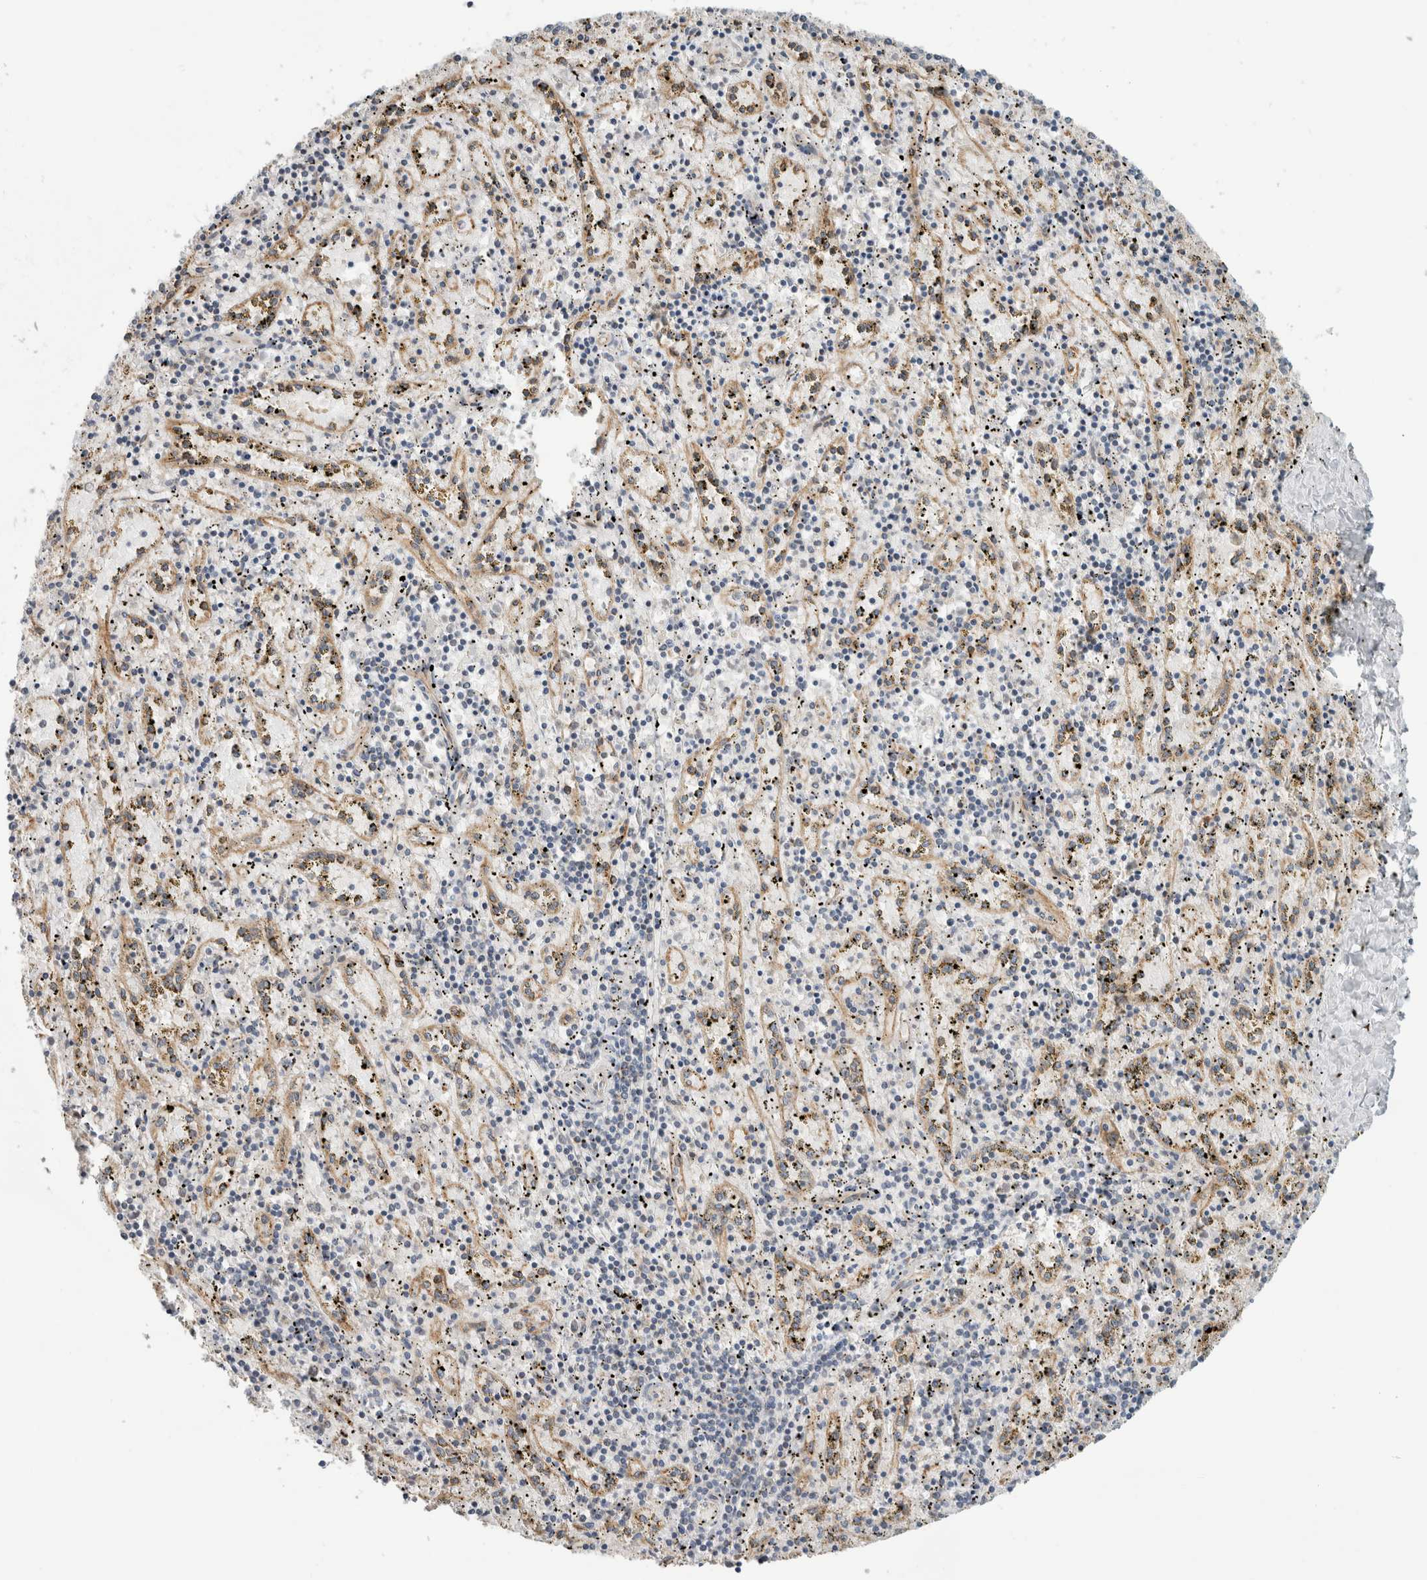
{"staining": {"intensity": "negative", "quantity": "none", "location": "none"}, "tissue": "spleen", "cell_type": "Cells in red pulp", "image_type": "normal", "snomed": [{"axis": "morphology", "description": "Normal tissue, NOS"}, {"axis": "topography", "description": "Spleen"}], "caption": "An immunohistochemistry image of benign spleen is shown. There is no staining in cells in red pulp of spleen. Brightfield microscopy of immunohistochemistry stained with DAB (3,3'-diaminobenzidine) (brown) and hematoxylin (blue), captured at high magnification.", "gene": "KPNA5", "patient": {"sex": "male", "age": 72}}